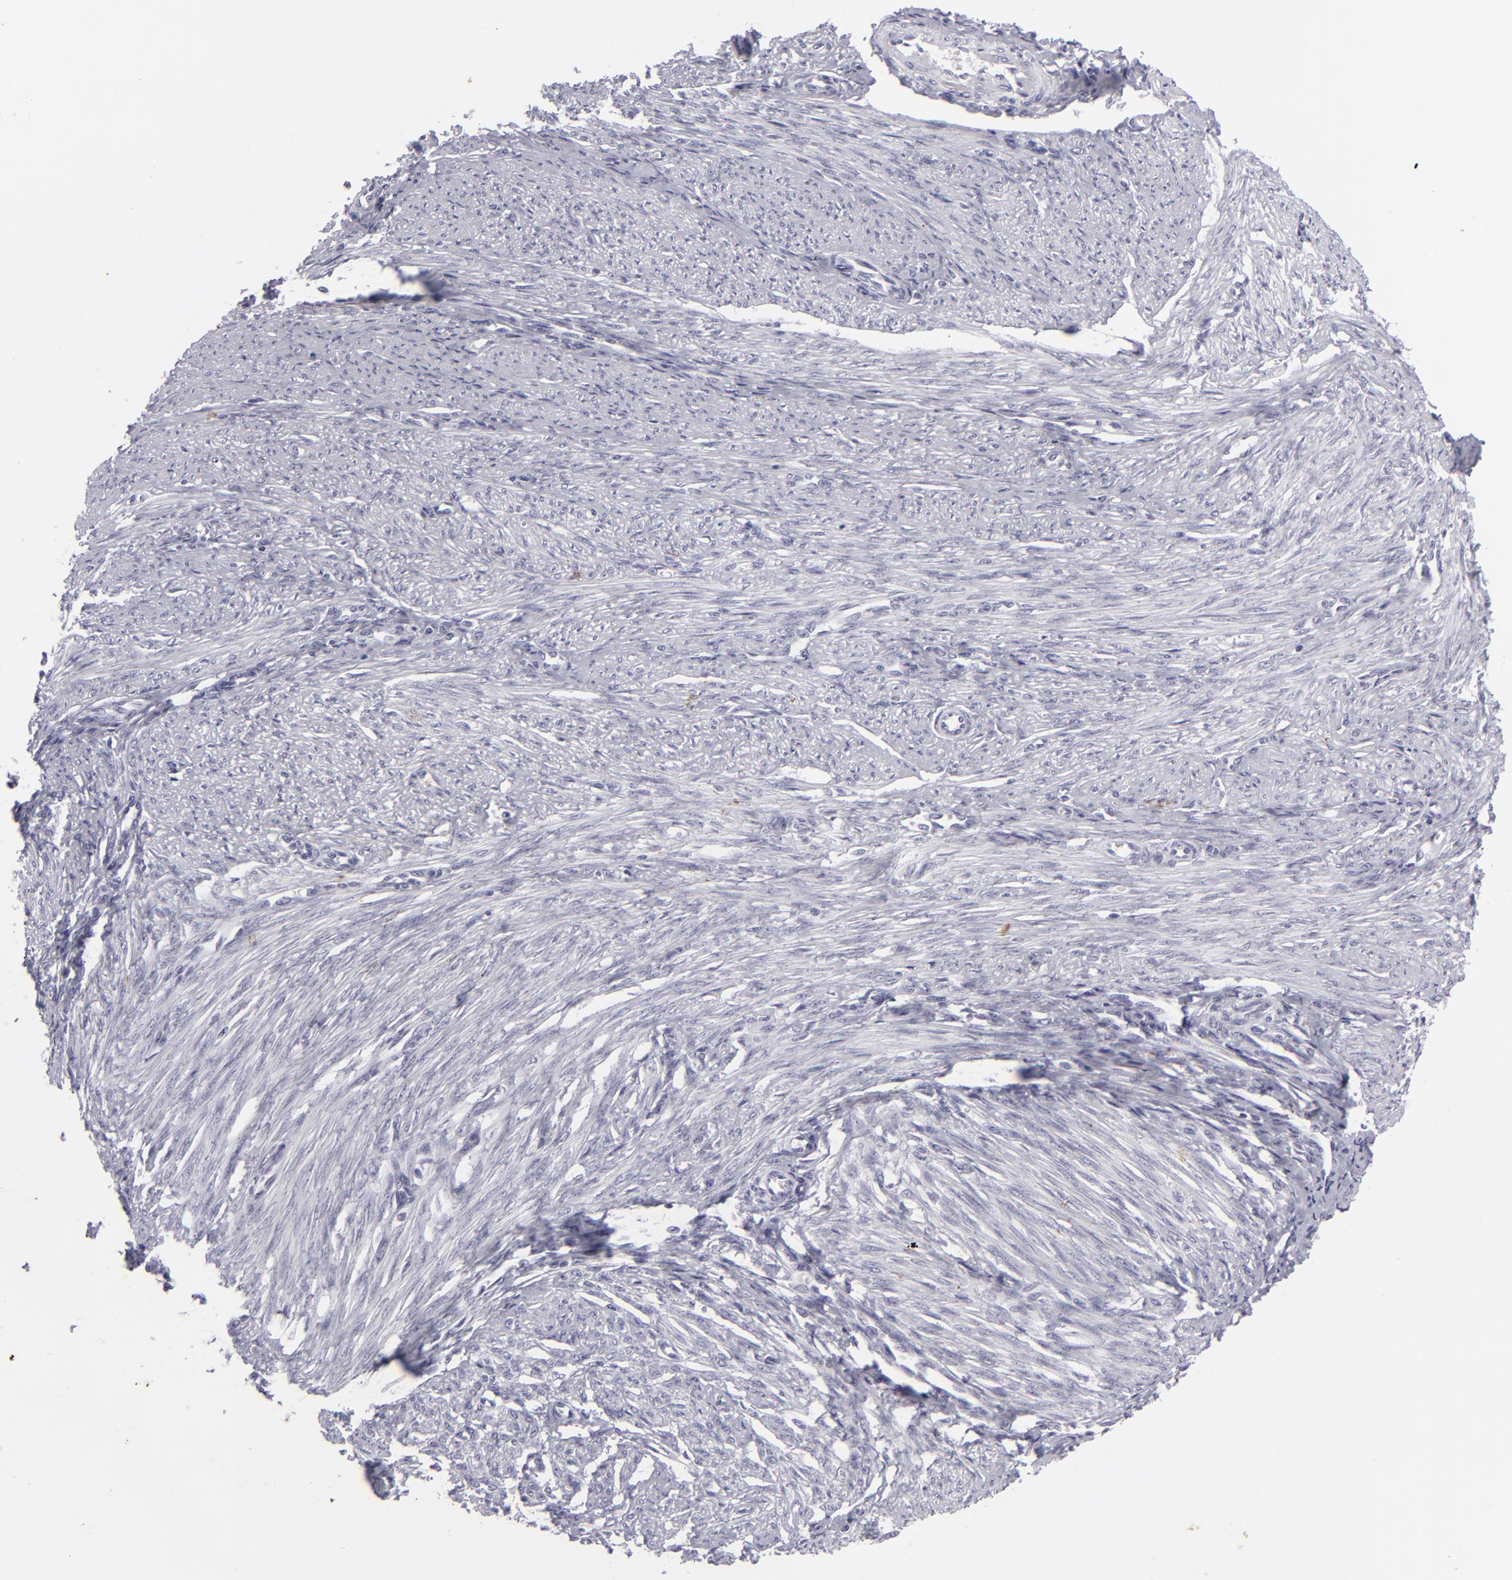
{"staining": {"intensity": "negative", "quantity": "none", "location": "none"}, "tissue": "endometrial cancer", "cell_type": "Tumor cells", "image_type": "cancer", "snomed": [{"axis": "morphology", "description": "Adenocarcinoma, NOS"}, {"axis": "topography", "description": "Endometrium"}], "caption": "Tumor cells are negative for protein expression in human endometrial cancer.", "gene": "KRT1", "patient": {"sex": "female", "age": 63}}